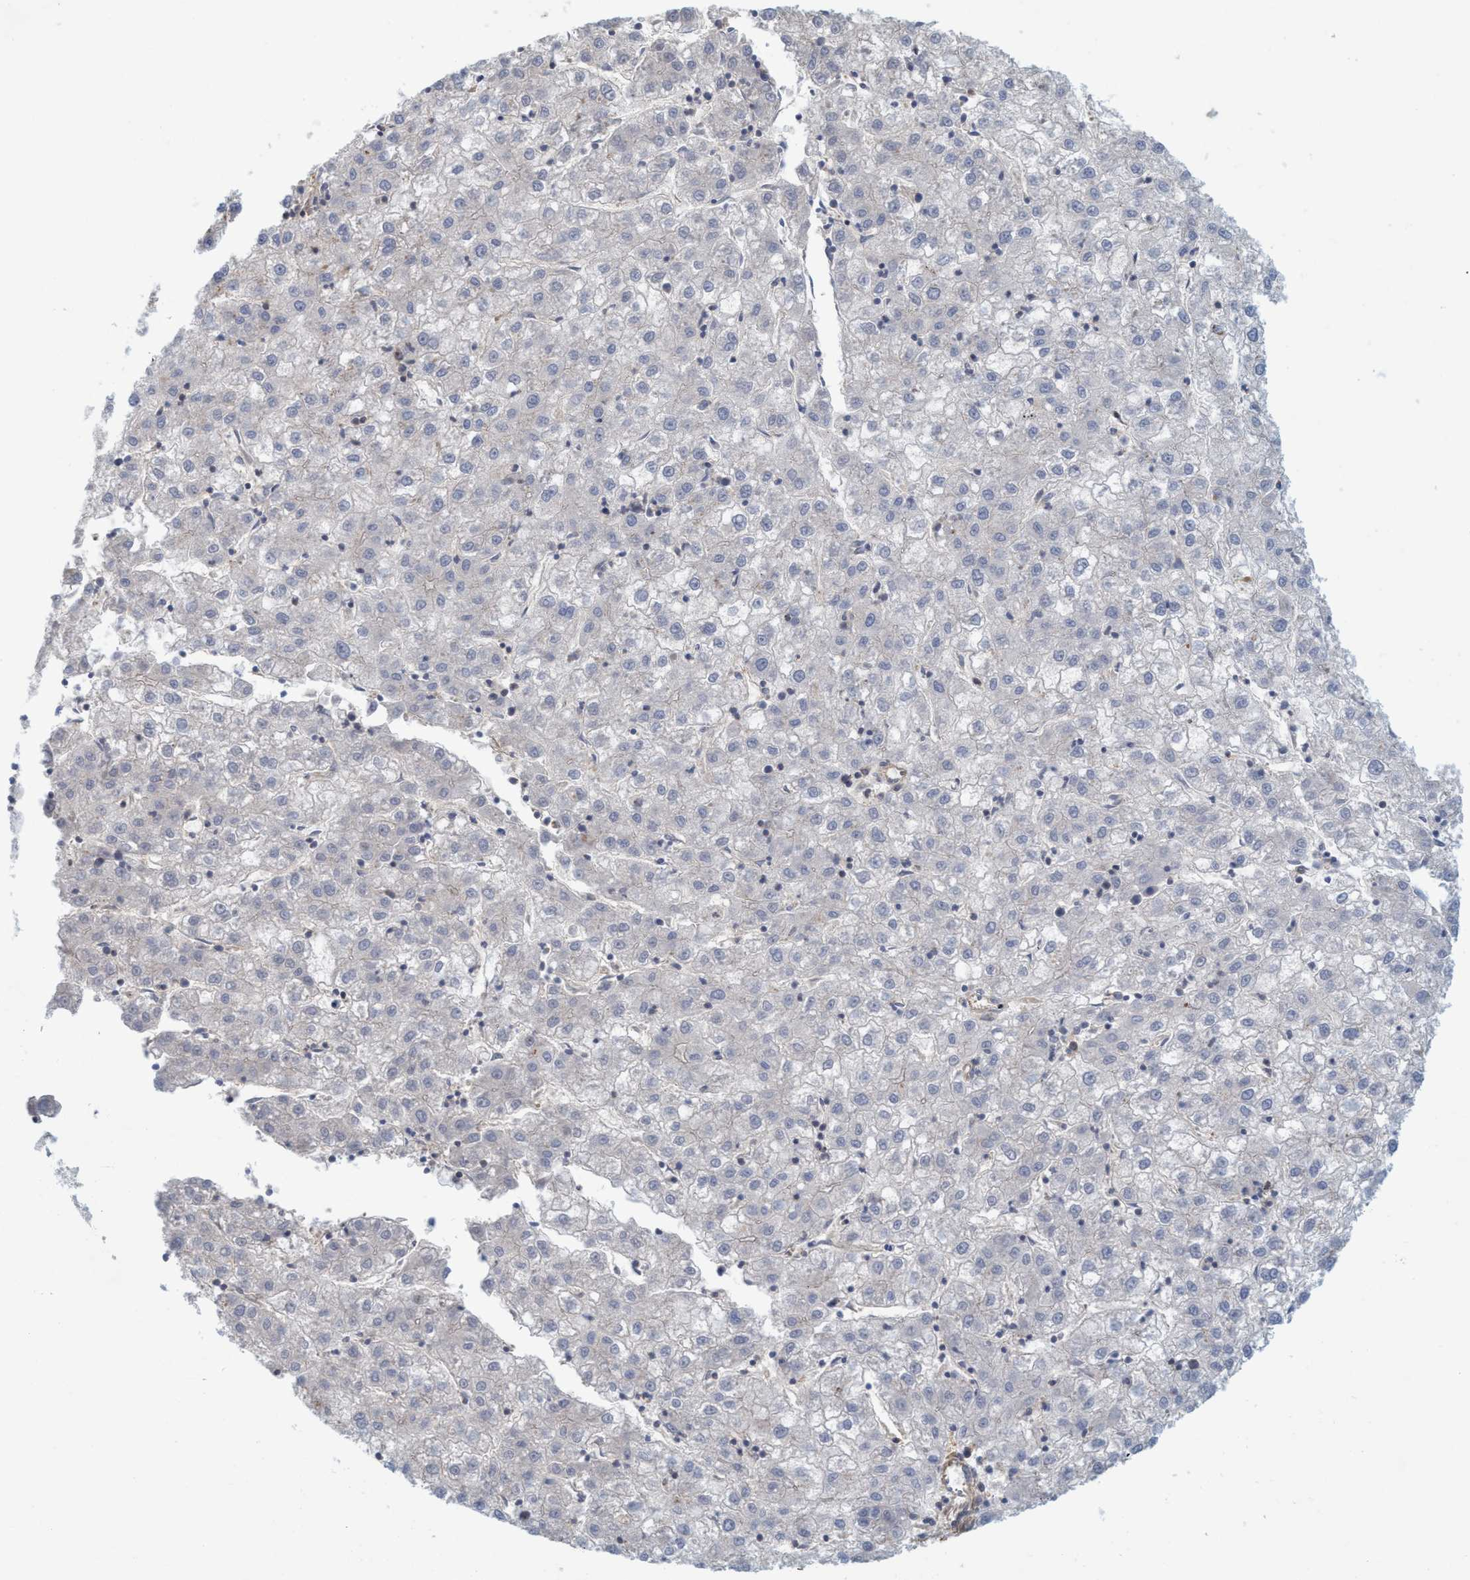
{"staining": {"intensity": "negative", "quantity": "none", "location": "none"}, "tissue": "liver cancer", "cell_type": "Tumor cells", "image_type": "cancer", "snomed": [{"axis": "morphology", "description": "Carcinoma, Hepatocellular, NOS"}, {"axis": "topography", "description": "Liver"}], "caption": "Human liver cancer stained for a protein using immunohistochemistry (IHC) demonstrates no positivity in tumor cells.", "gene": "SPECC1", "patient": {"sex": "male", "age": 72}}